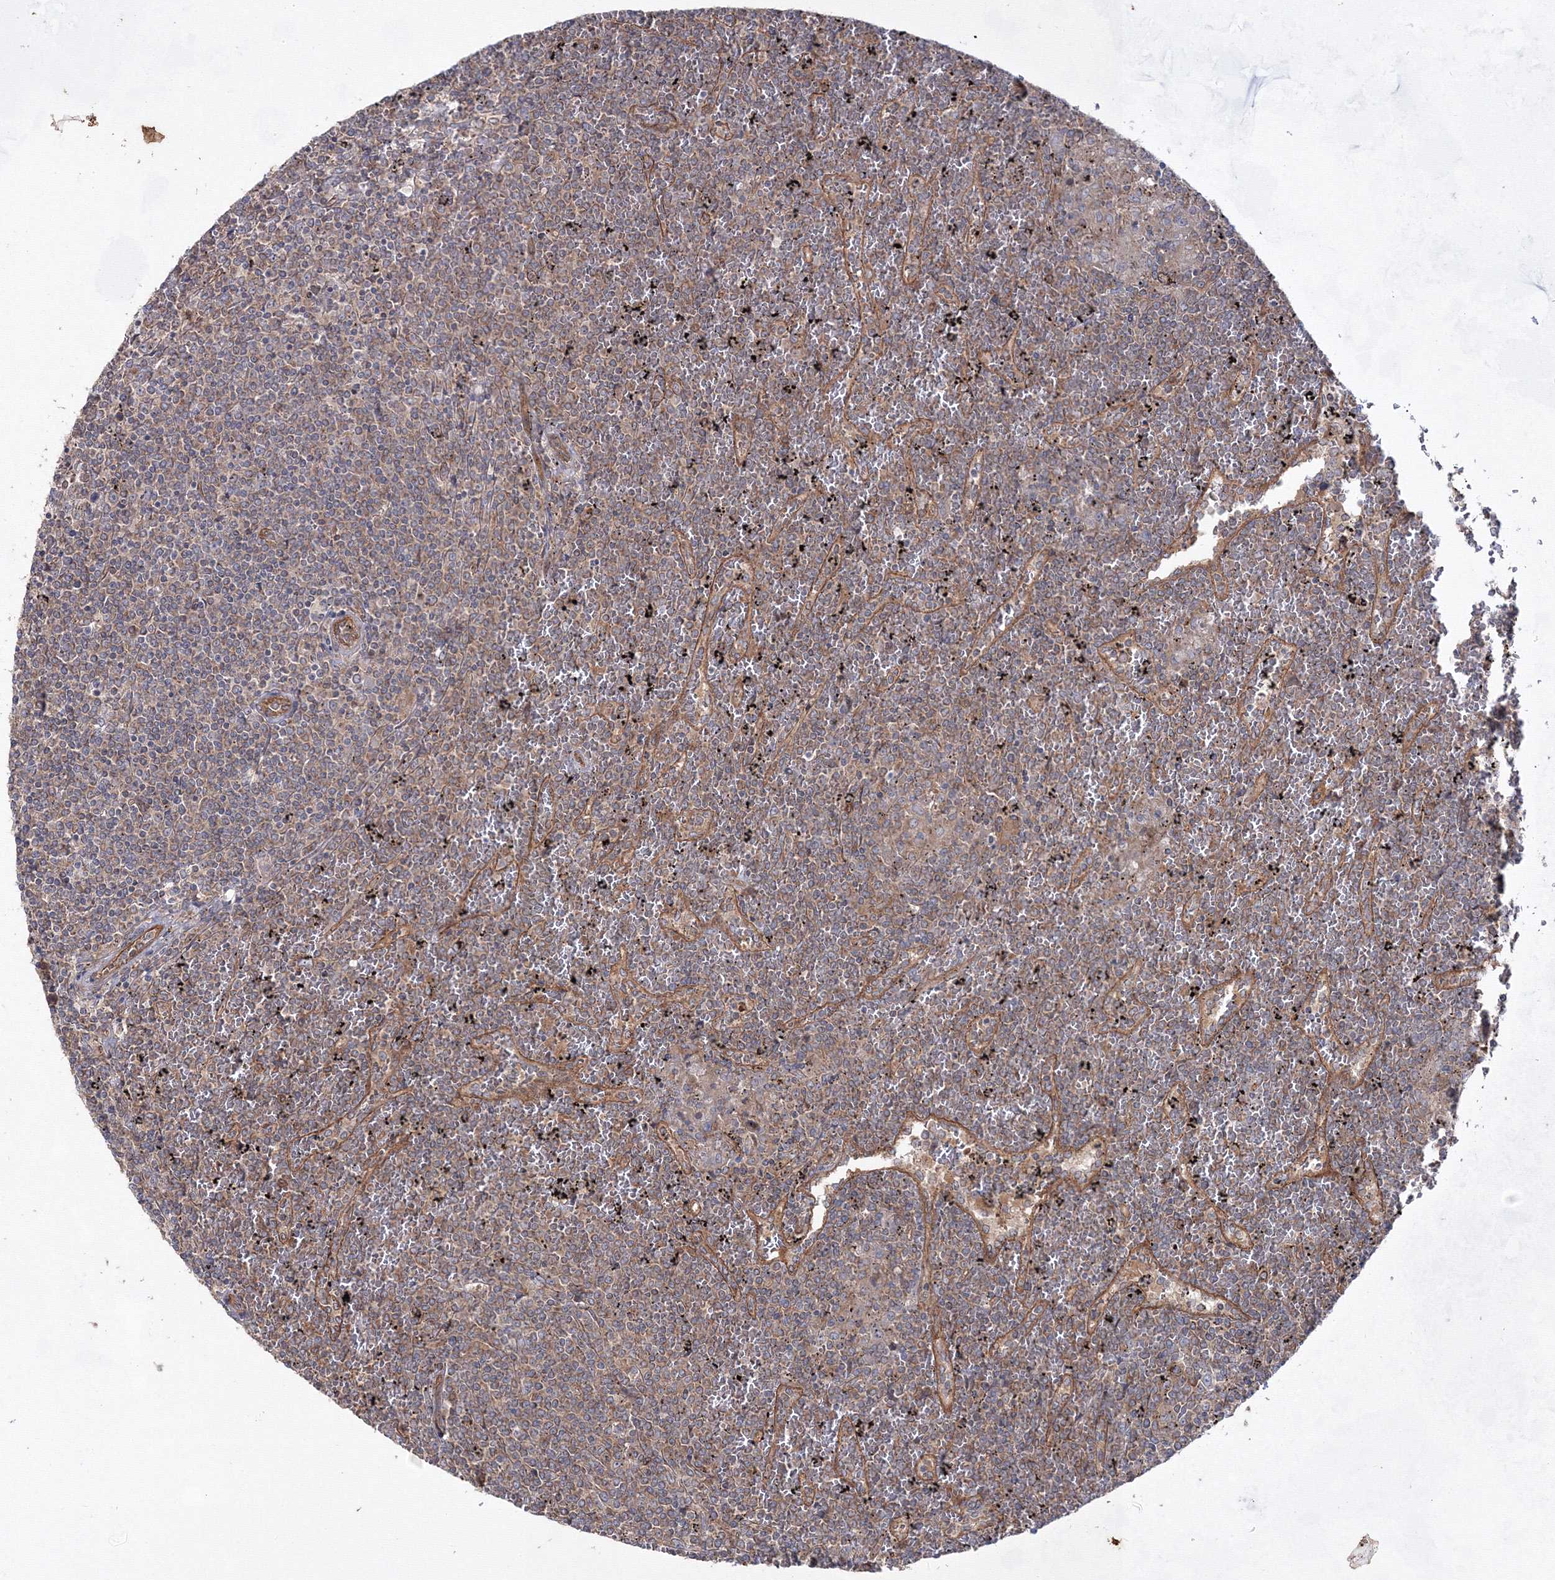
{"staining": {"intensity": "weak", "quantity": "25%-75%", "location": "cytoplasmic/membranous"}, "tissue": "lymphoma", "cell_type": "Tumor cells", "image_type": "cancer", "snomed": [{"axis": "morphology", "description": "Malignant lymphoma, non-Hodgkin's type, Low grade"}, {"axis": "topography", "description": "Spleen"}], "caption": "Immunohistochemical staining of human lymphoma exhibits weak cytoplasmic/membranous protein expression in approximately 25%-75% of tumor cells. The protein of interest is shown in brown color, while the nuclei are stained blue.", "gene": "EXOC6", "patient": {"sex": "female", "age": 19}}